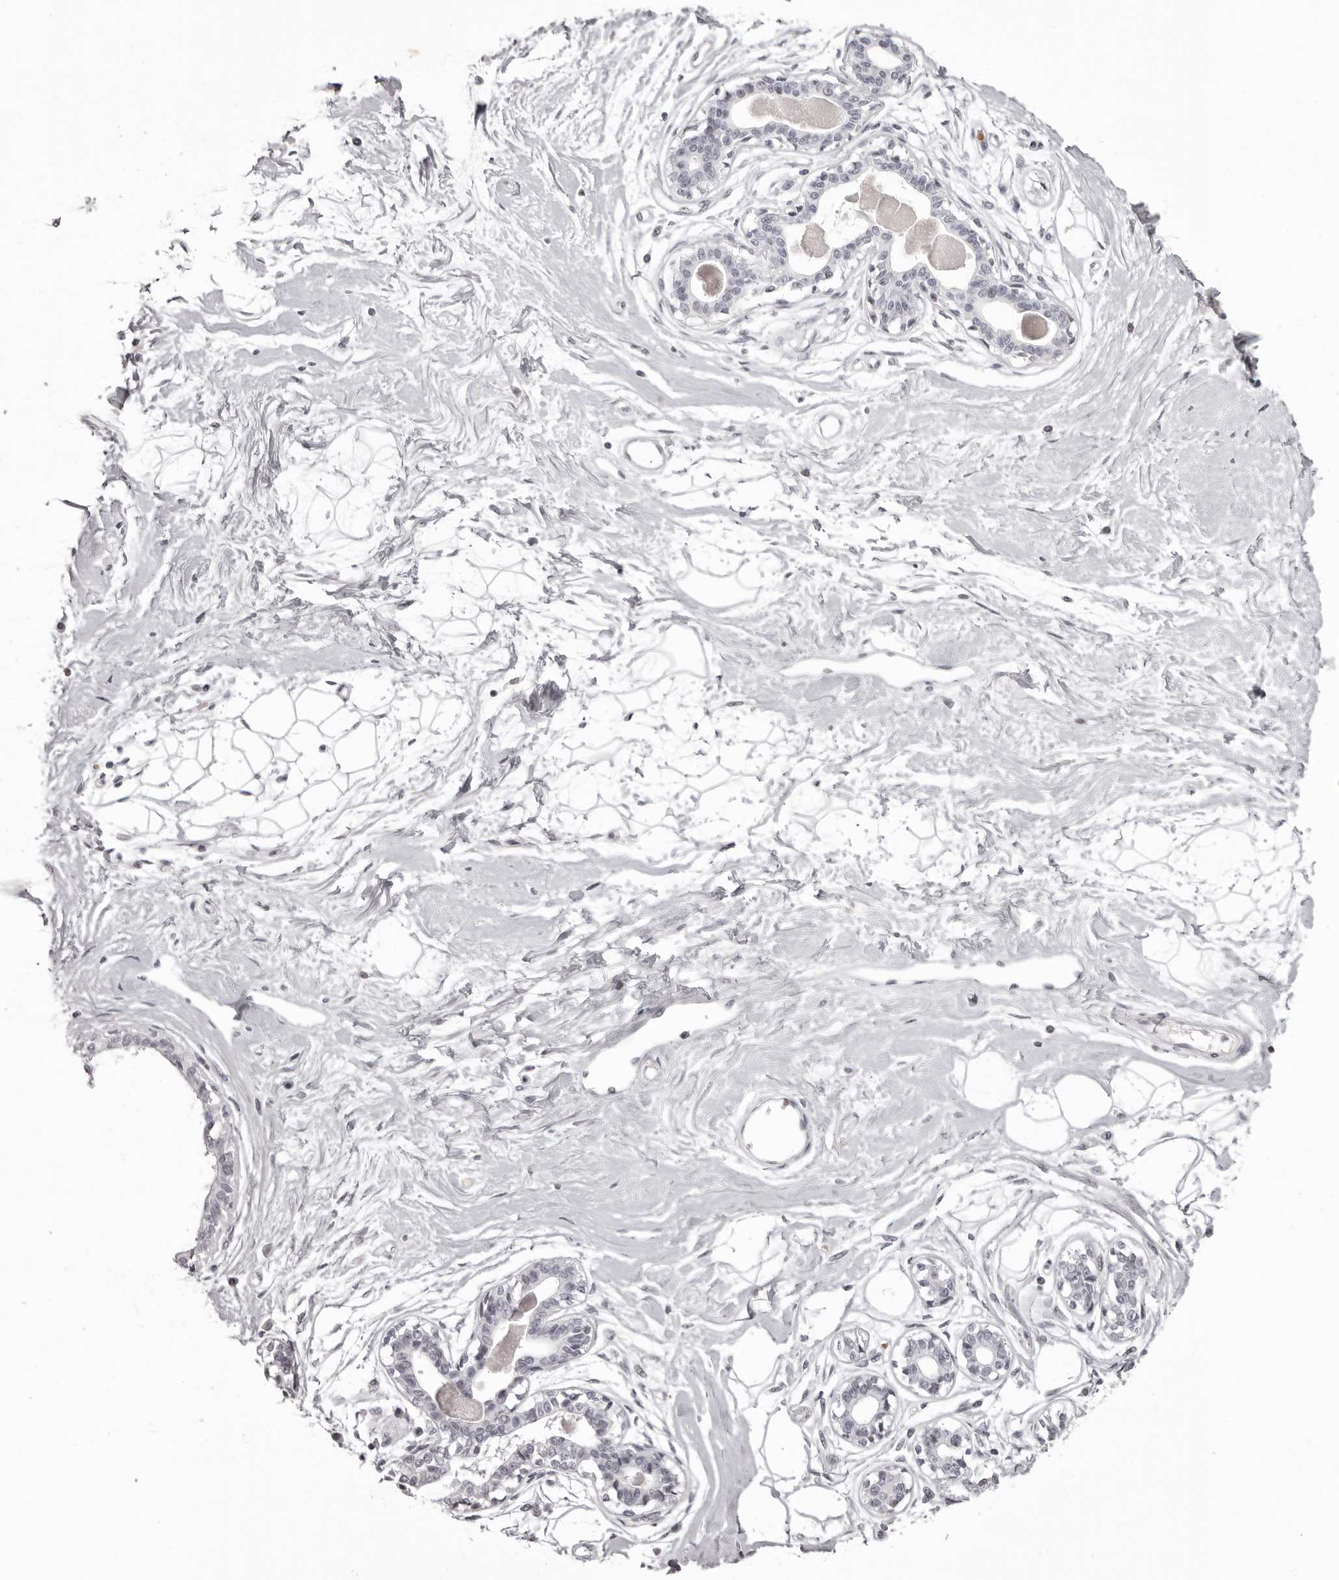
{"staining": {"intensity": "negative", "quantity": "none", "location": "none"}, "tissue": "breast", "cell_type": "Adipocytes", "image_type": "normal", "snomed": [{"axis": "morphology", "description": "Normal tissue, NOS"}, {"axis": "topography", "description": "Breast"}], "caption": "Immunohistochemistry histopathology image of benign breast stained for a protein (brown), which exhibits no expression in adipocytes. Nuclei are stained in blue.", "gene": "C8orf74", "patient": {"sex": "female", "age": 45}}